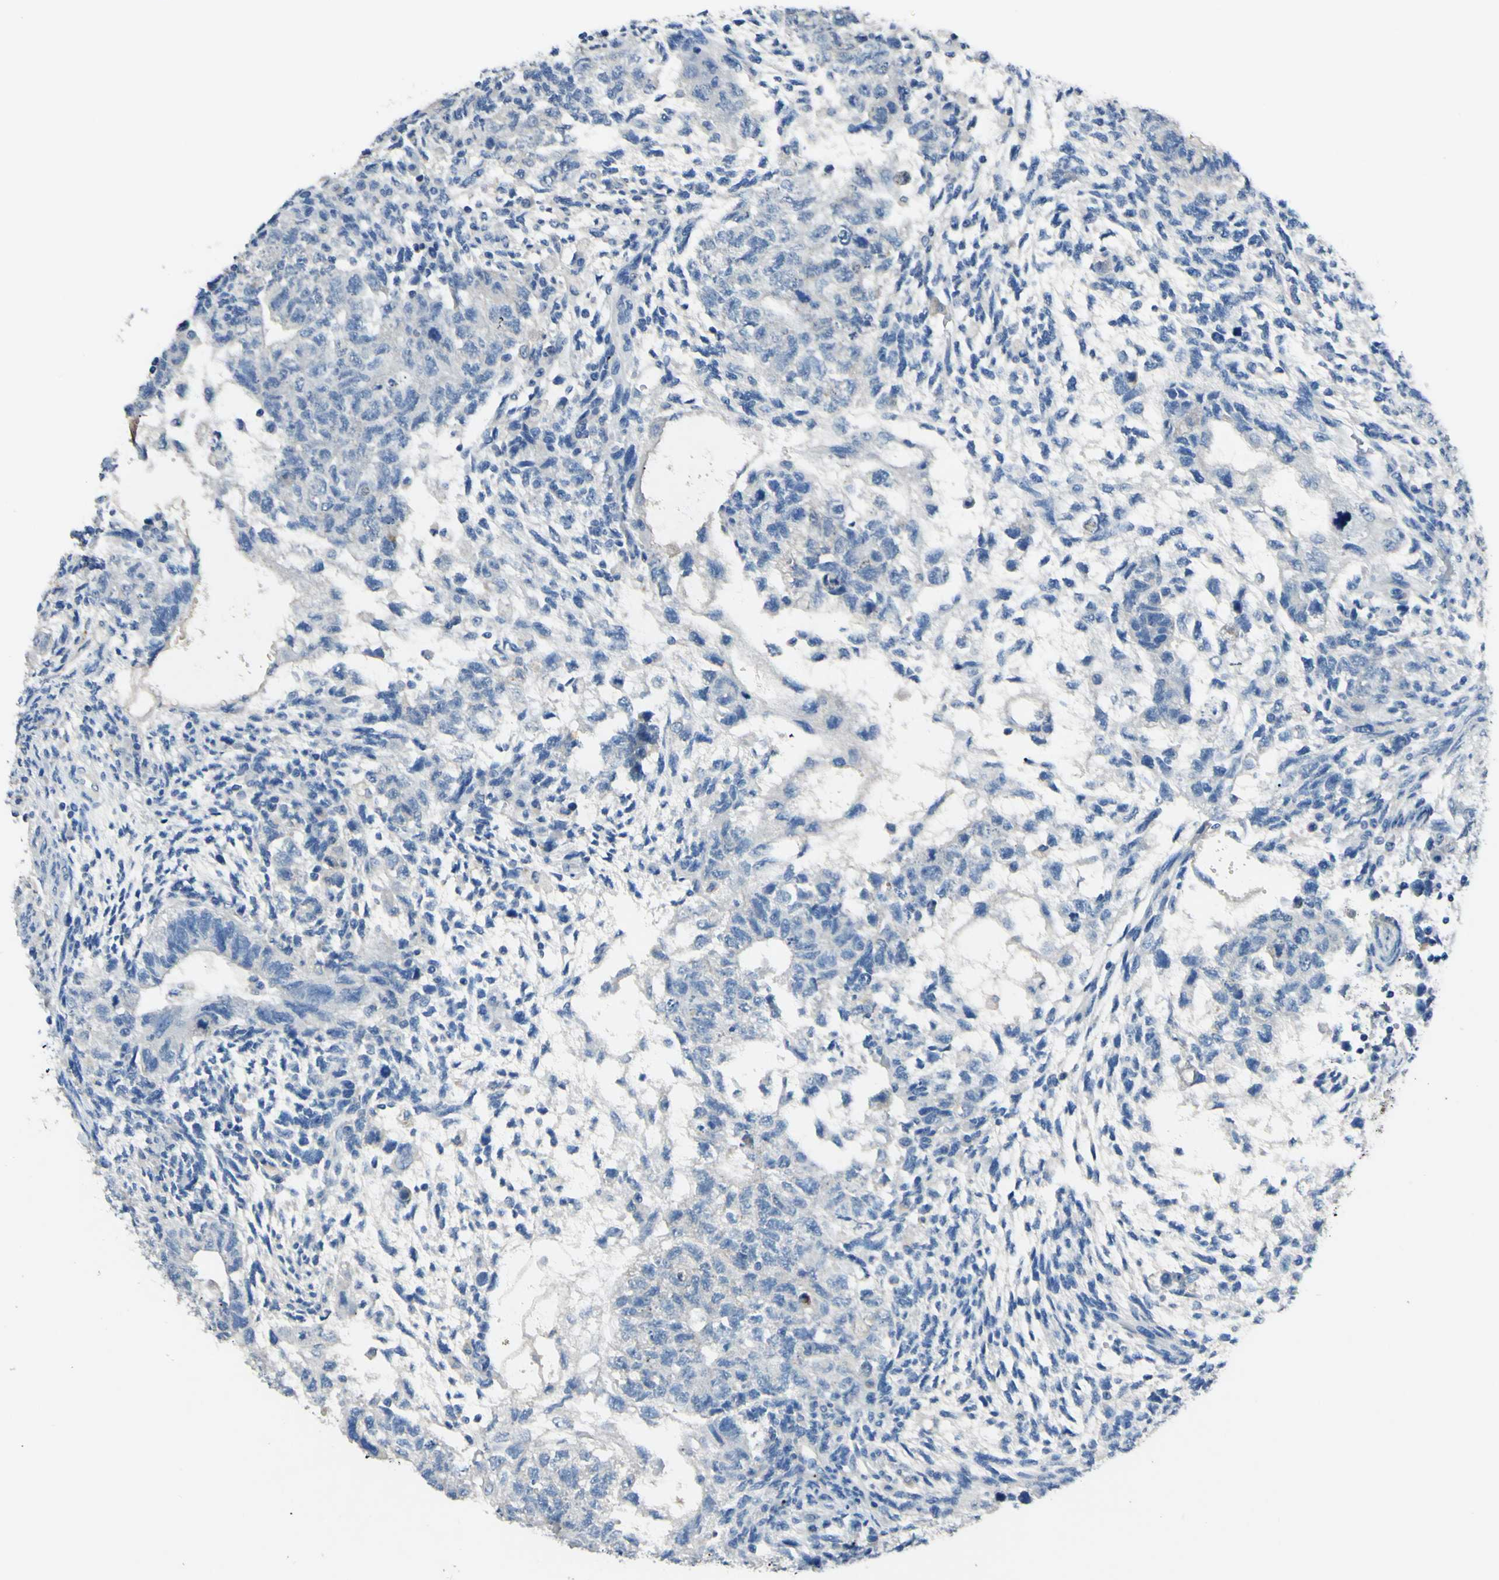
{"staining": {"intensity": "negative", "quantity": "none", "location": "none"}, "tissue": "testis cancer", "cell_type": "Tumor cells", "image_type": "cancer", "snomed": [{"axis": "morphology", "description": "Normal tissue, NOS"}, {"axis": "morphology", "description": "Carcinoma, Embryonal, NOS"}, {"axis": "topography", "description": "Testis"}], "caption": "High power microscopy image of an immunohistochemistry (IHC) image of testis cancer (embryonal carcinoma), revealing no significant expression in tumor cells.", "gene": "CDH10", "patient": {"sex": "male", "age": 36}}